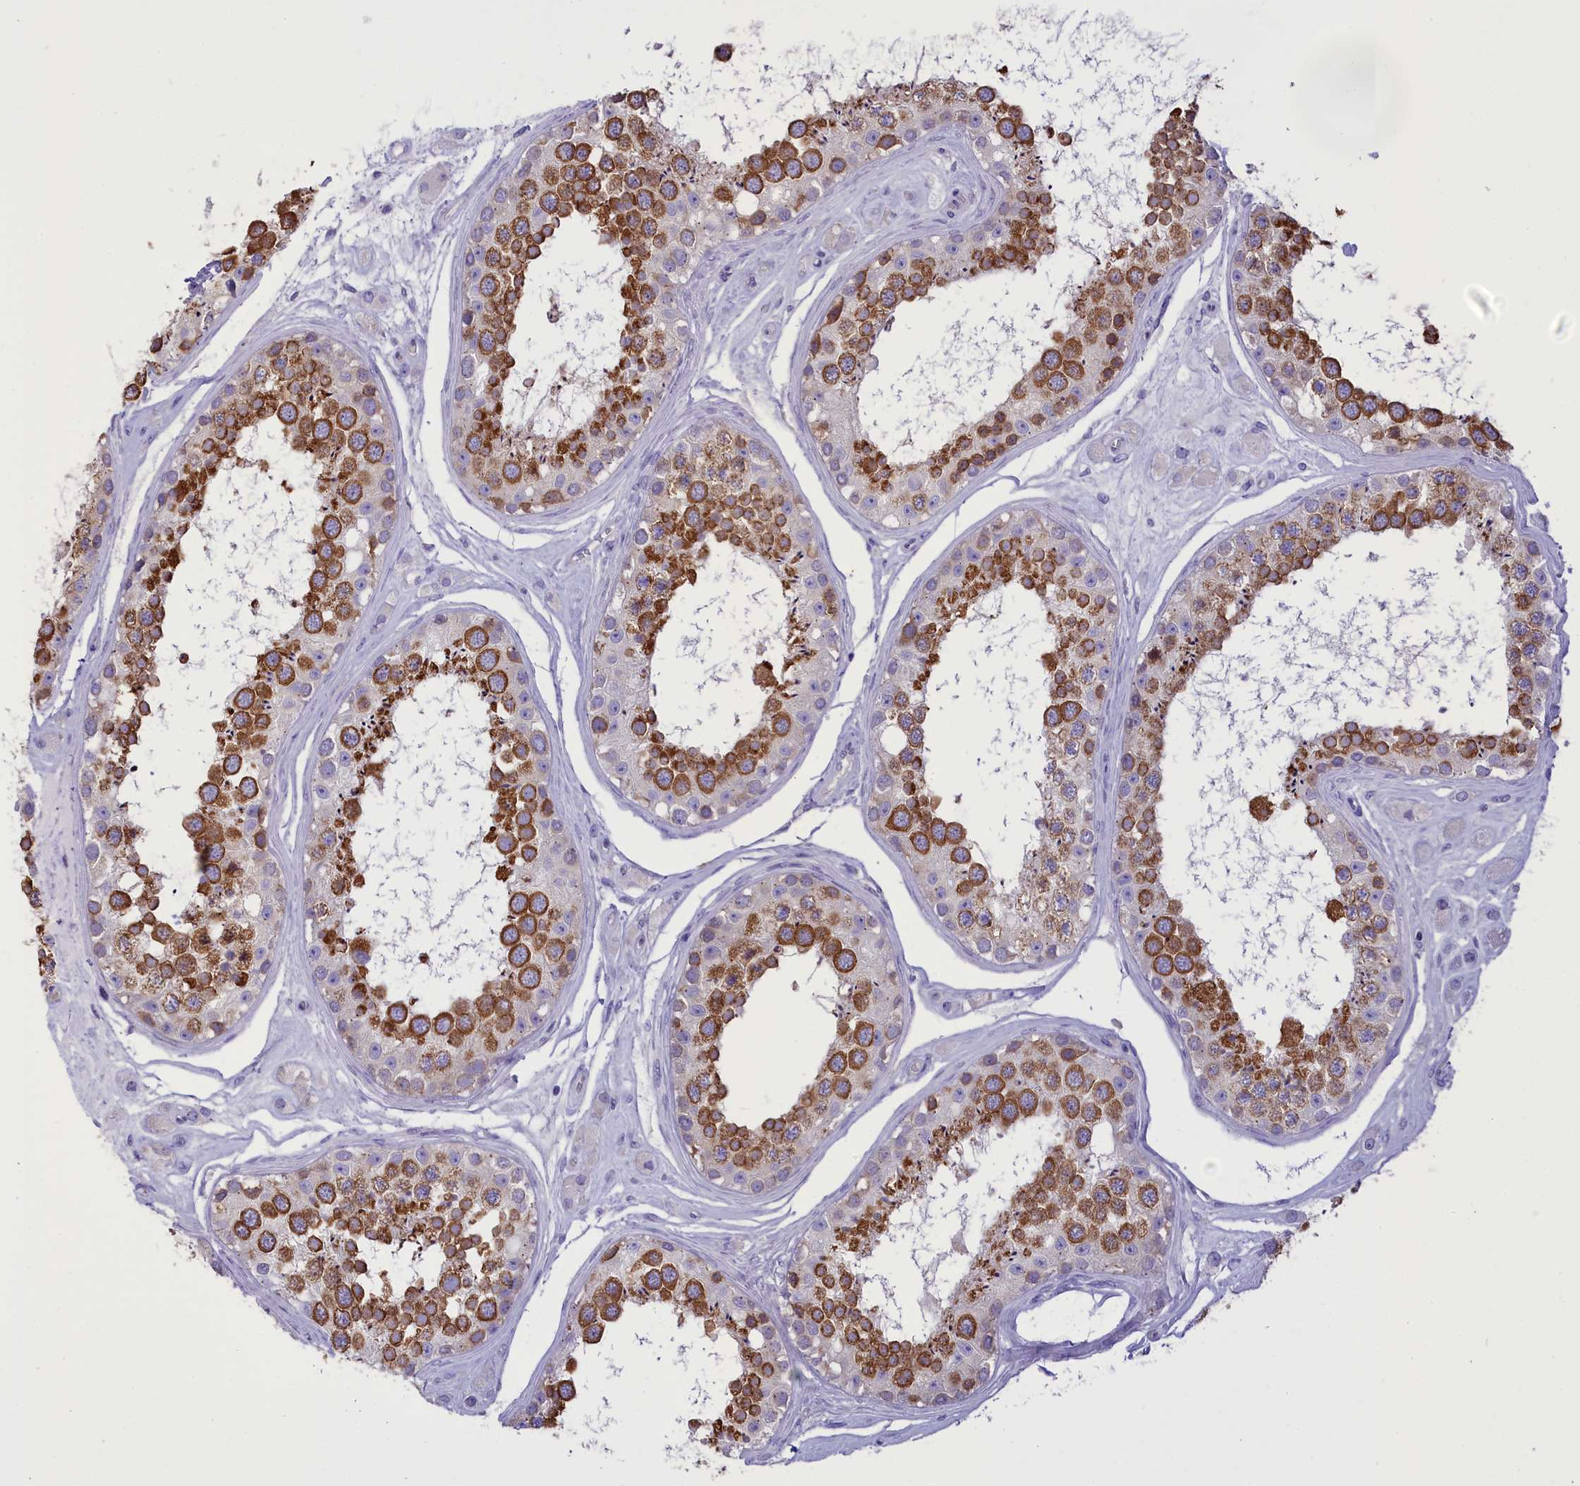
{"staining": {"intensity": "strong", "quantity": ">75%", "location": "cytoplasmic/membranous"}, "tissue": "testis", "cell_type": "Cells in seminiferous ducts", "image_type": "normal", "snomed": [{"axis": "morphology", "description": "Normal tissue, NOS"}, {"axis": "topography", "description": "Testis"}], "caption": "Protein staining of normal testis demonstrates strong cytoplasmic/membranous expression in about >75% of cells in seminiferous ducts. The staining was performed using DAB to visualize the protein expression in brown, while the nuclei were stained in blue with hematoxylin (Magnification: 20x).", "gene": "DCAF16", "patient": {"sex": "male", "age": 25}}